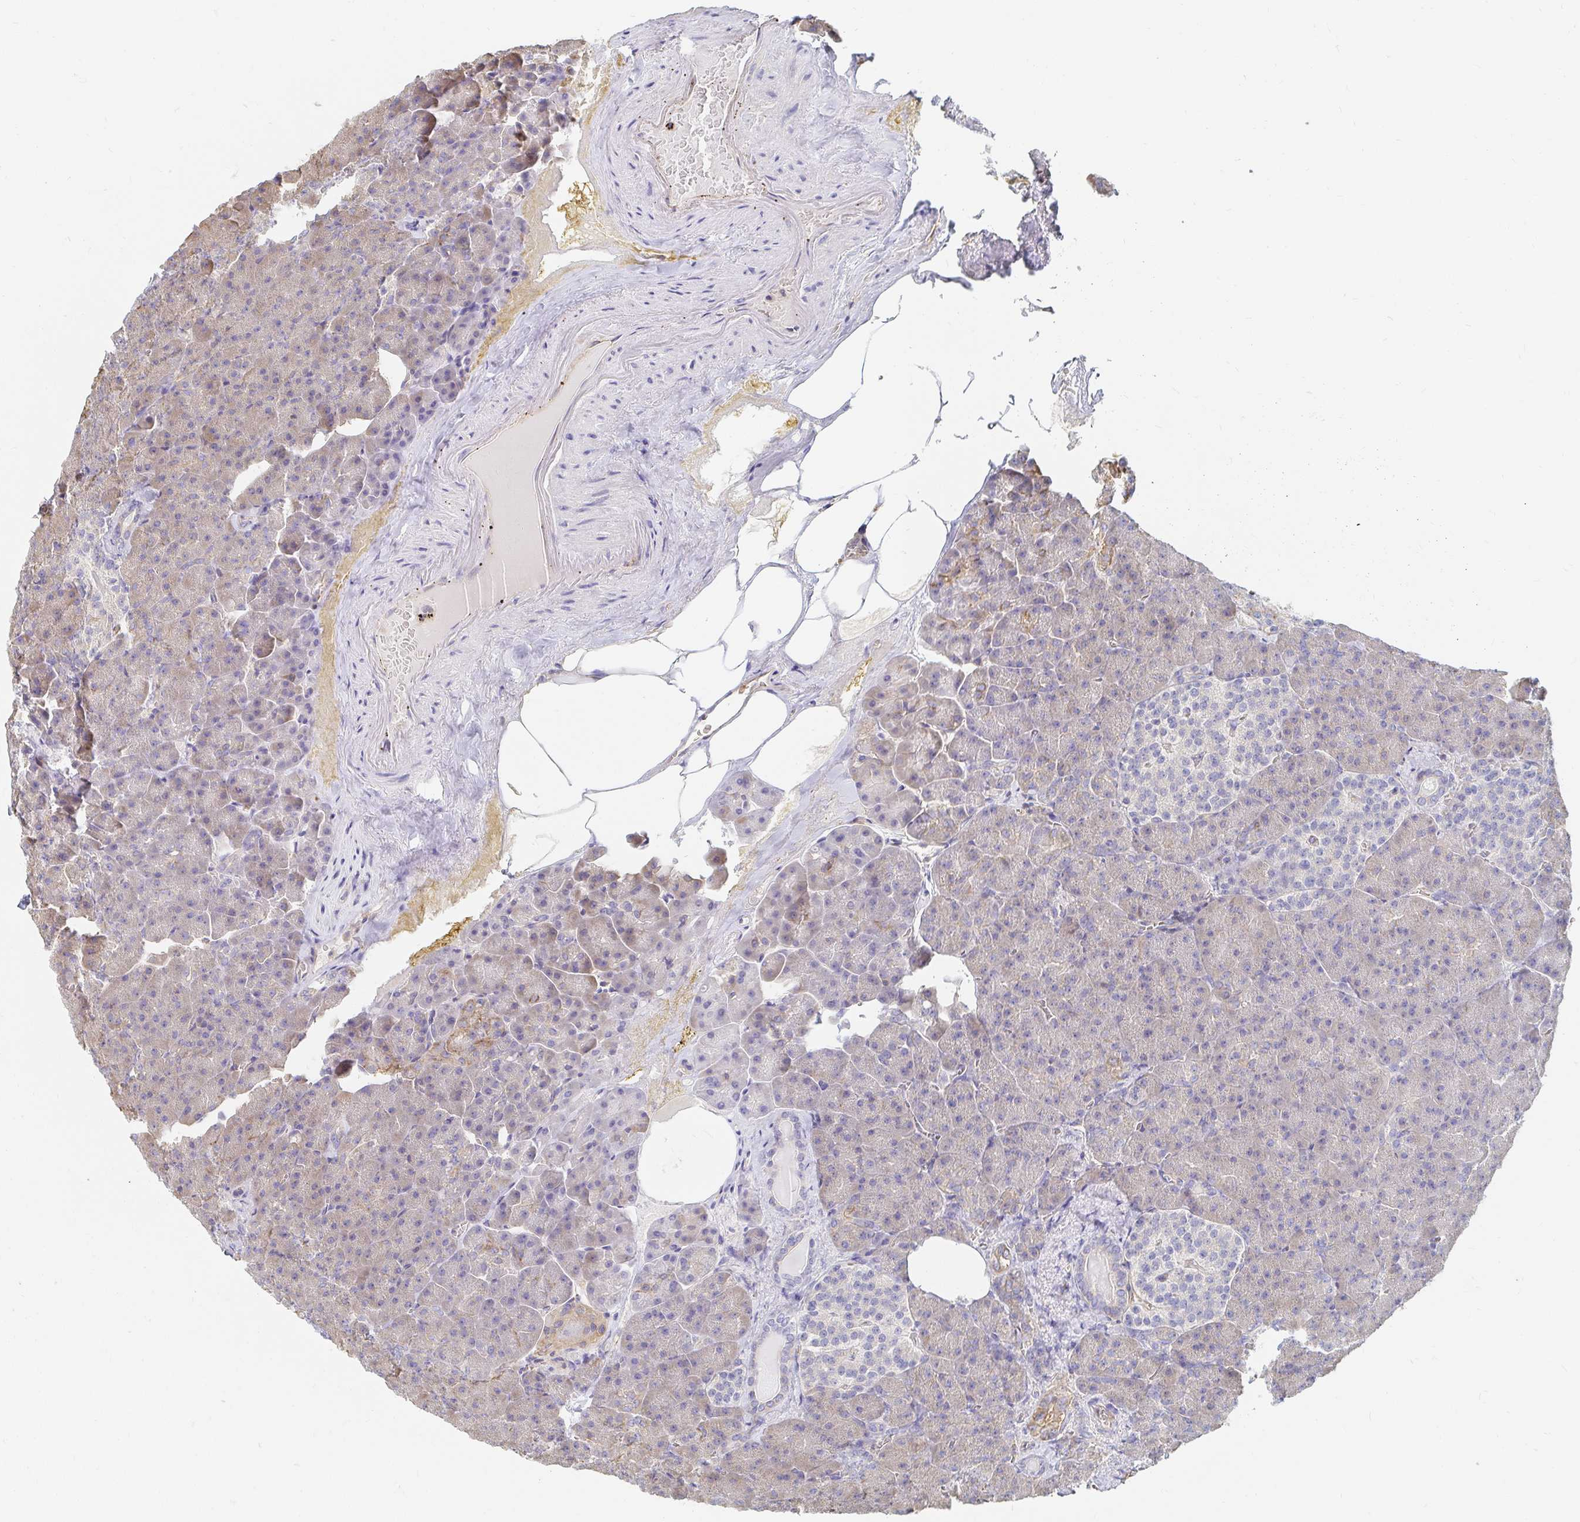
{"staining": {"intensity": "weak", "quantity": "<25%", "location": "cytoplasmic/membranous"}, "tissue": "pancreas", "cell_type": "Exocrine glandular cells", "image_type": "normal", "snomed": [{"axis": "morphology", "description": "Normal tissue, NOS"}, {"axis": "topography", "description": "Pancreas"}], "caption": "Exocrine glandular cells show no significant protein expression in benign pancreas. (DAB immunohistochemistry with hematoxylin counter stain).", "gene": "TSPAN19", "patient": {"sex": "female", "age": 74}}